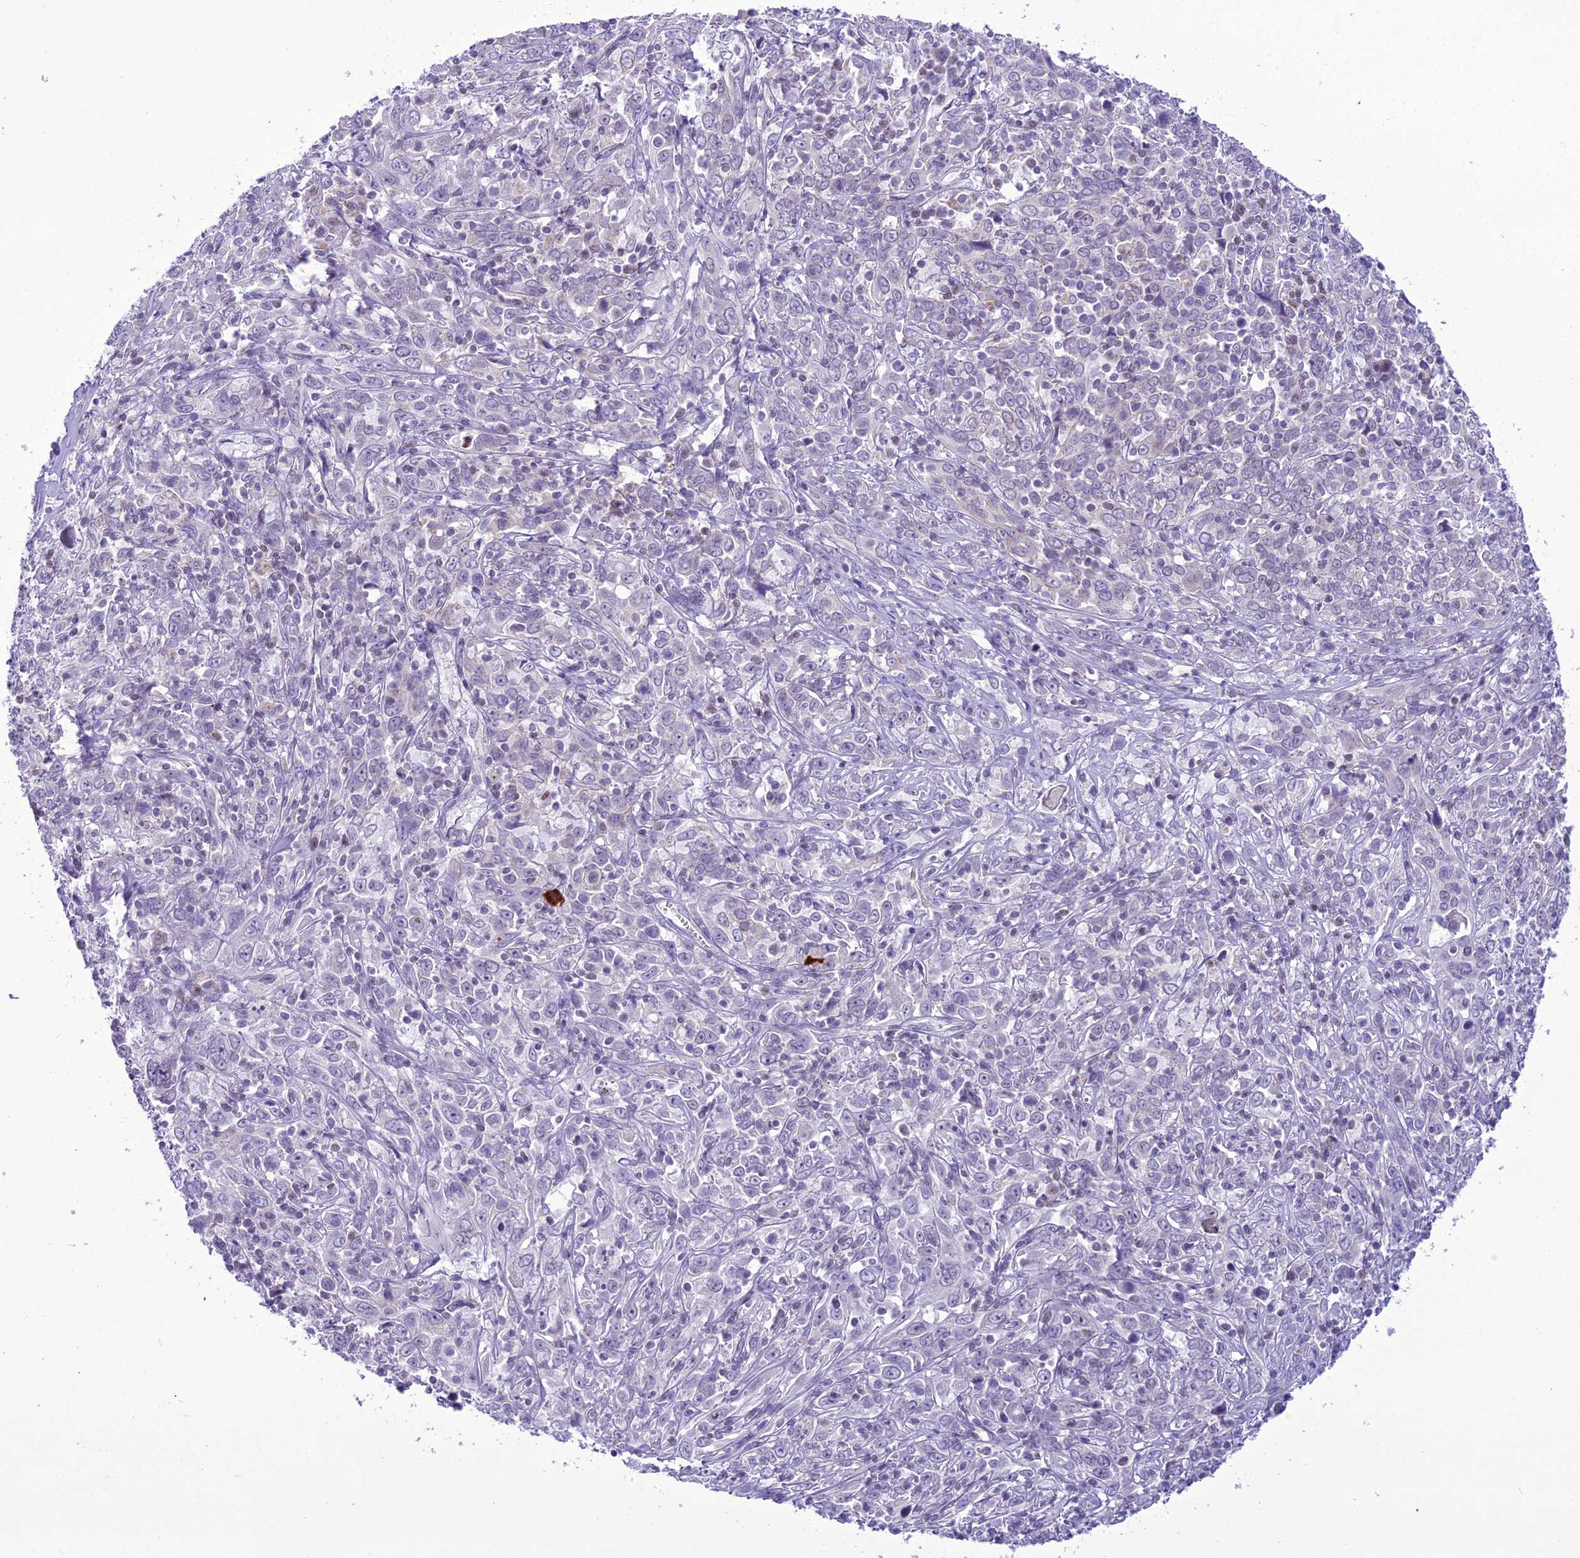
{"staining": {"intensity": "negative", "quantity": "none", "location": "none"}, "tissue": "cervical cancer", "cell_type": "Tumor cells", "image_type": "cancer", "snomed": [{"axis": "morphology", "description": "Squamous cell carcinoma, NOS"}, {"axis": "topography", "description": "Cervix"}], "caption": "There is no significant staining in tumor cells of cervical cancer. (Stains: DAB (3,3'-diaminobenzidine) immunohistochemistry with hematoxylin counter stain, Microscopy: brightfield microscopy at high magnification).", "gene": "B9D2", "patient": {"sex": "female", "age": 46}}